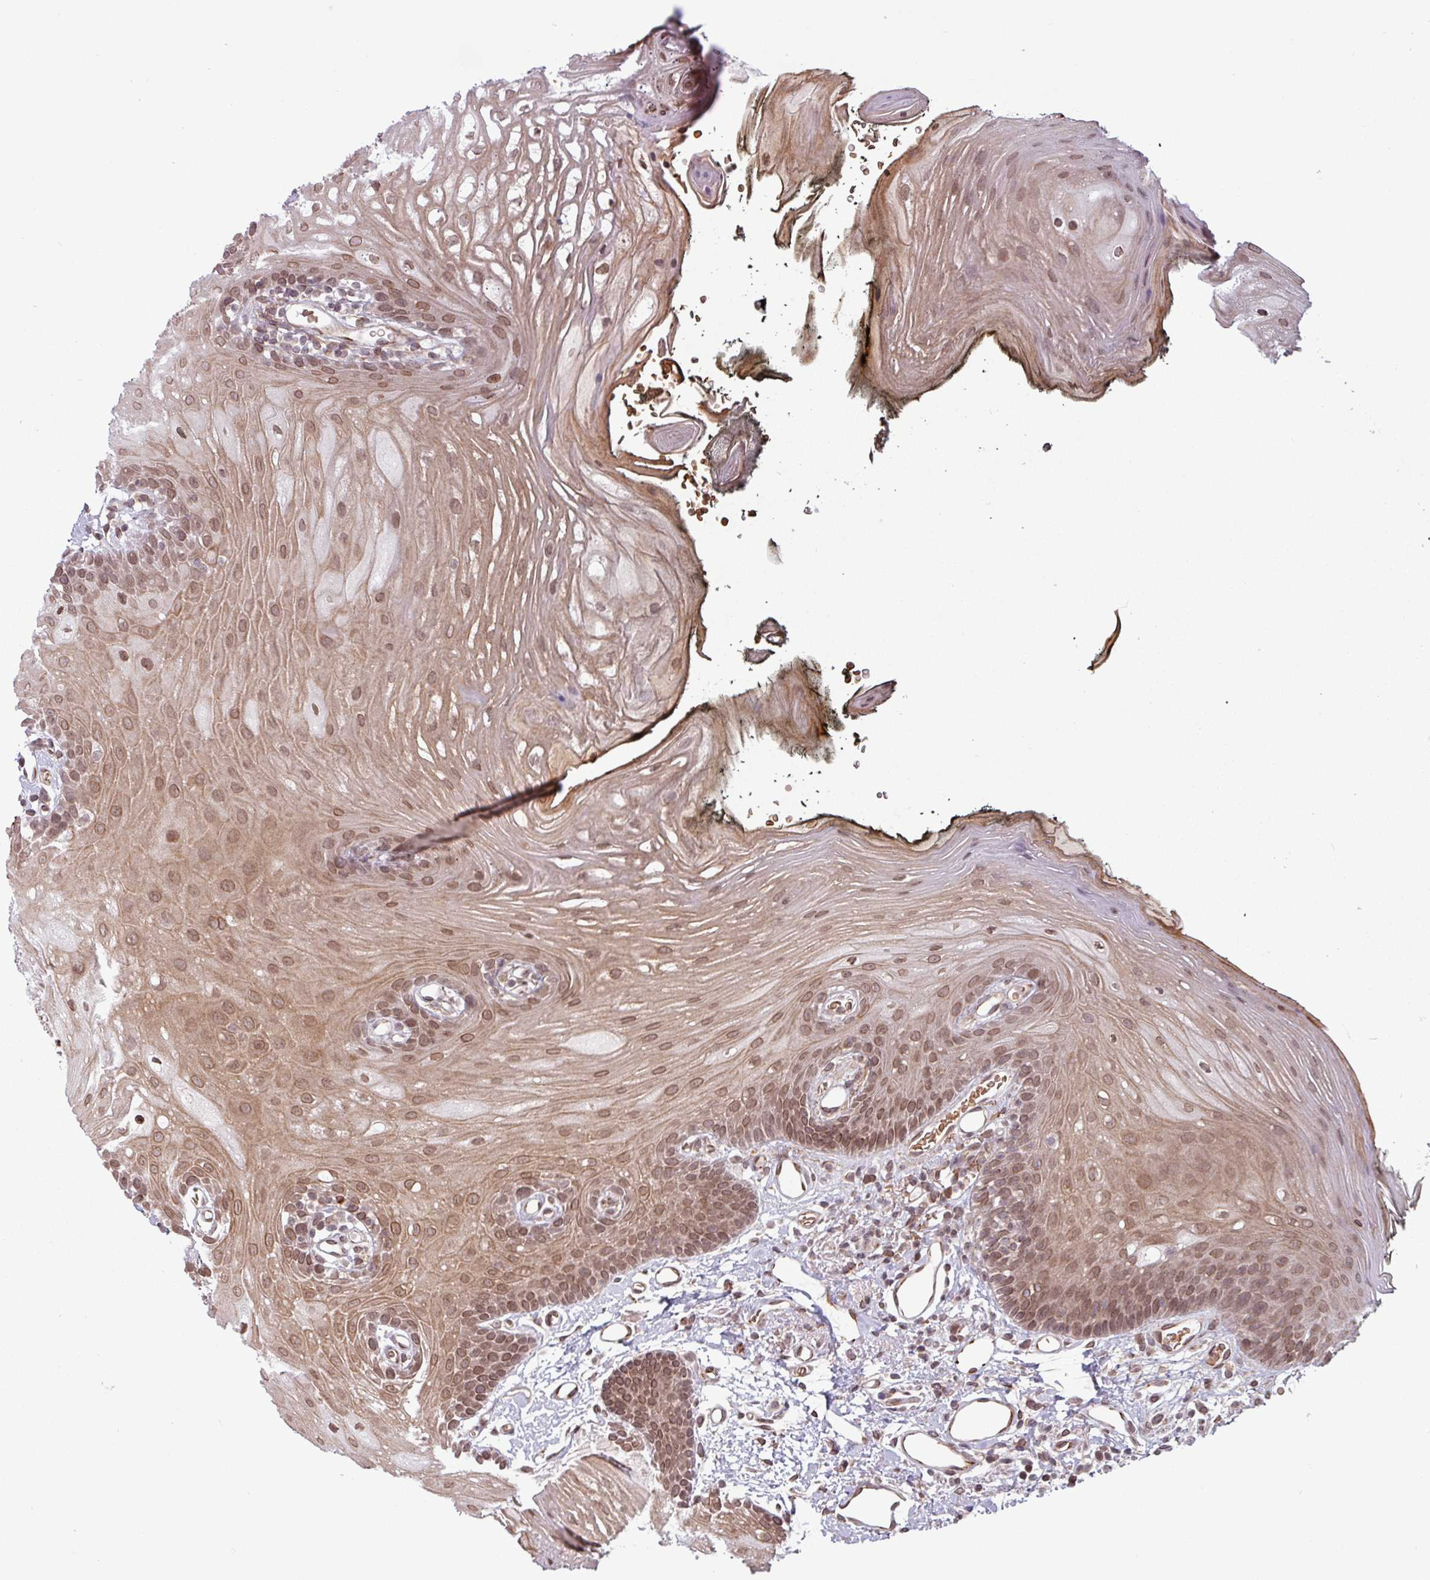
{"staining": {"intensity": "moderate", "quantity": ">75%", "location": "cytoplasmic/membranous,nuclear"}, "tissue": "oral mucosa", "cell_type": "Squamous epithelial cells", "image_type": "normal", "snomed": [{"axis": "morphology", "description": "Normal tissue, NOS"}, {"axis": "morphology", "description": "Squamous cell carcinoma, NOS"}, {"axis": "topography", "description": "Oral tissue"}, {"axis": "topography", "description": "Head-Neck"}], "caption": "Squamous epithelial cells display medium levels of moderate cytoplasmic/membranous,nuclear staining in about >75% of cells in benign human oral mucosa.", "gene": "RBM4B", "patient": {"sex": "female", "age": 81}}